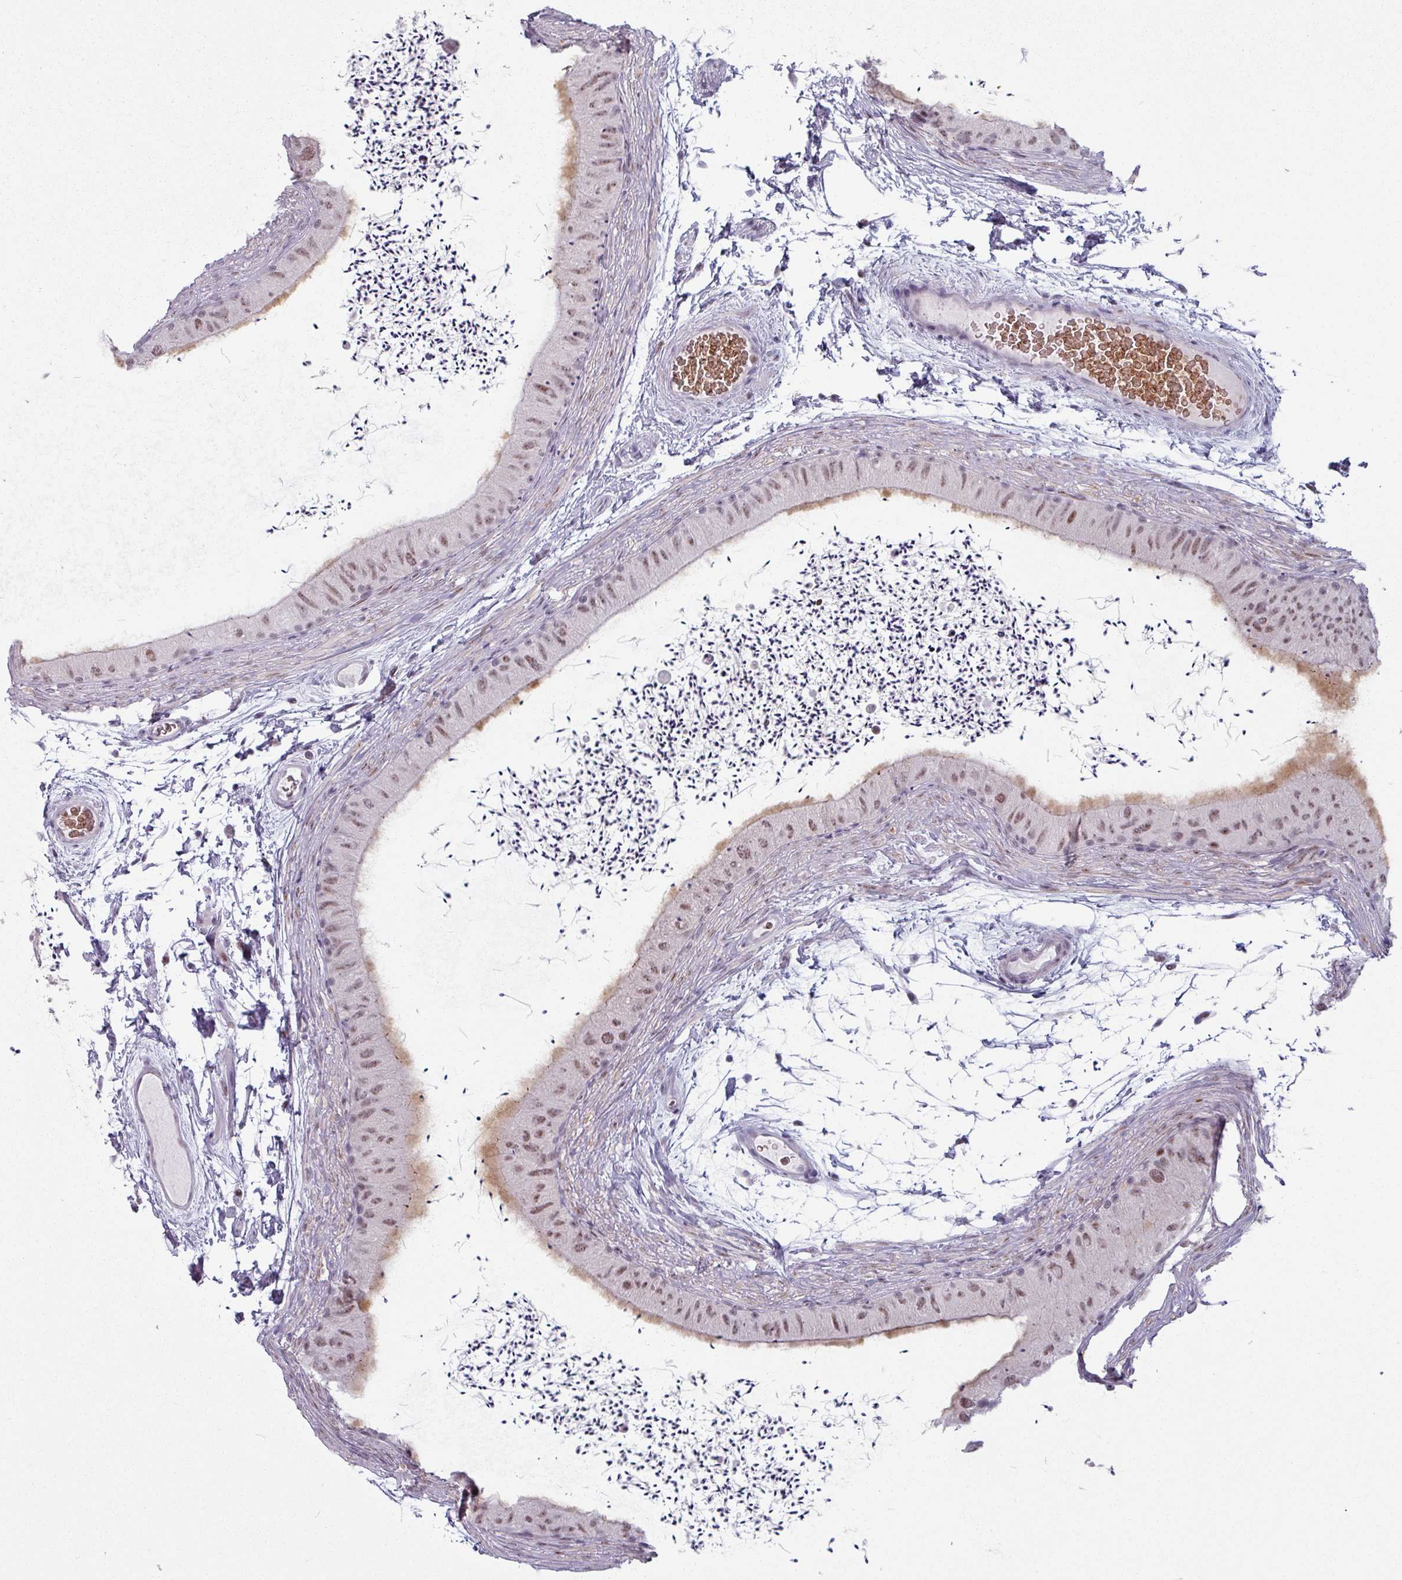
{"staining": {"intensity": "moderate", "quantity": ">75%", "location": "nuclear"}, "tissue": "epididymis", "cell_type": "Glandular cells", "image_type": "normal", "snomed": [{"axis": "morphology", "description": "Normal tissue, NOS"}, {"axis": "topography", "description": "Epididymis"}], "caption": "A photomicrograph of human epididymis stained for a protein reveals moderate nuclear brown staining in glandular cells. The staining is performed using DAB brown chromogen to label protein expression. The nuclei are counter-stained blue using hematoxylin.", "gene": "NCOR1", "patient": {"sex": "male", "age": 50}}